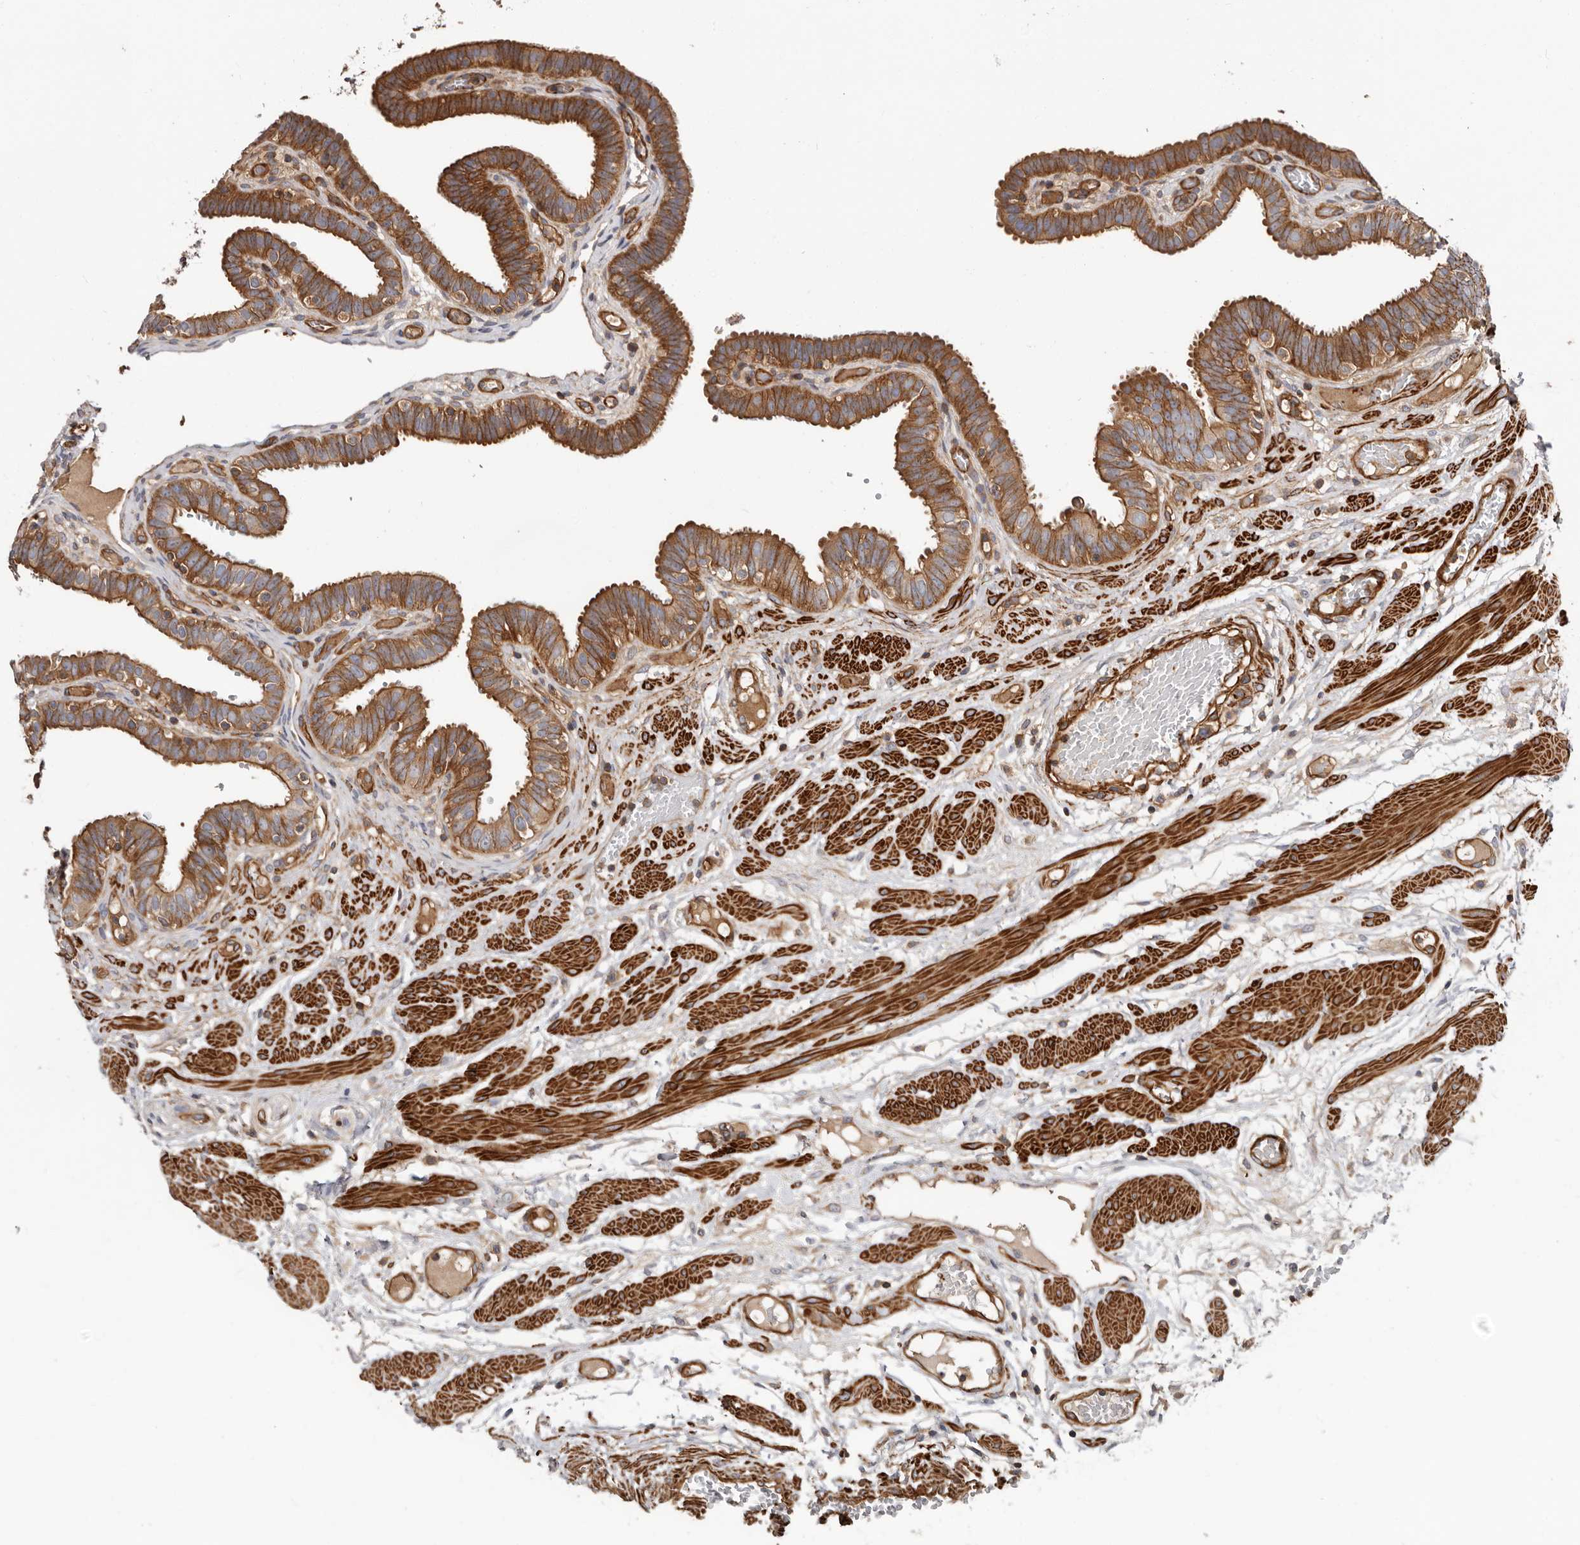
{"staining": {"intensity": "moderate", "quantity": ">75%", "location": "cytoplasmic/membranous"}, "tissue": "fallopian tube", "cell_type": "Glandular cells", "image_type": "normal", "snomed": [{"axis": "morphology", "description": "Normal tissue, NOS"}, {"axis": "topography", "description": "Fallopian tube"}, {"axis": "topography", "description": "Placenta"}], "caption": "The photomicrograph demonstrates immunohistochemical staining of benign fallopian tube. There is moderate cytoplasmic/membranous staining is identified in approximately >75% of glandular cells. (IHC, brightfield microscopy, high magnification).", "gene": "TMC7", "patient": {"sex": "female", "age": 32}}